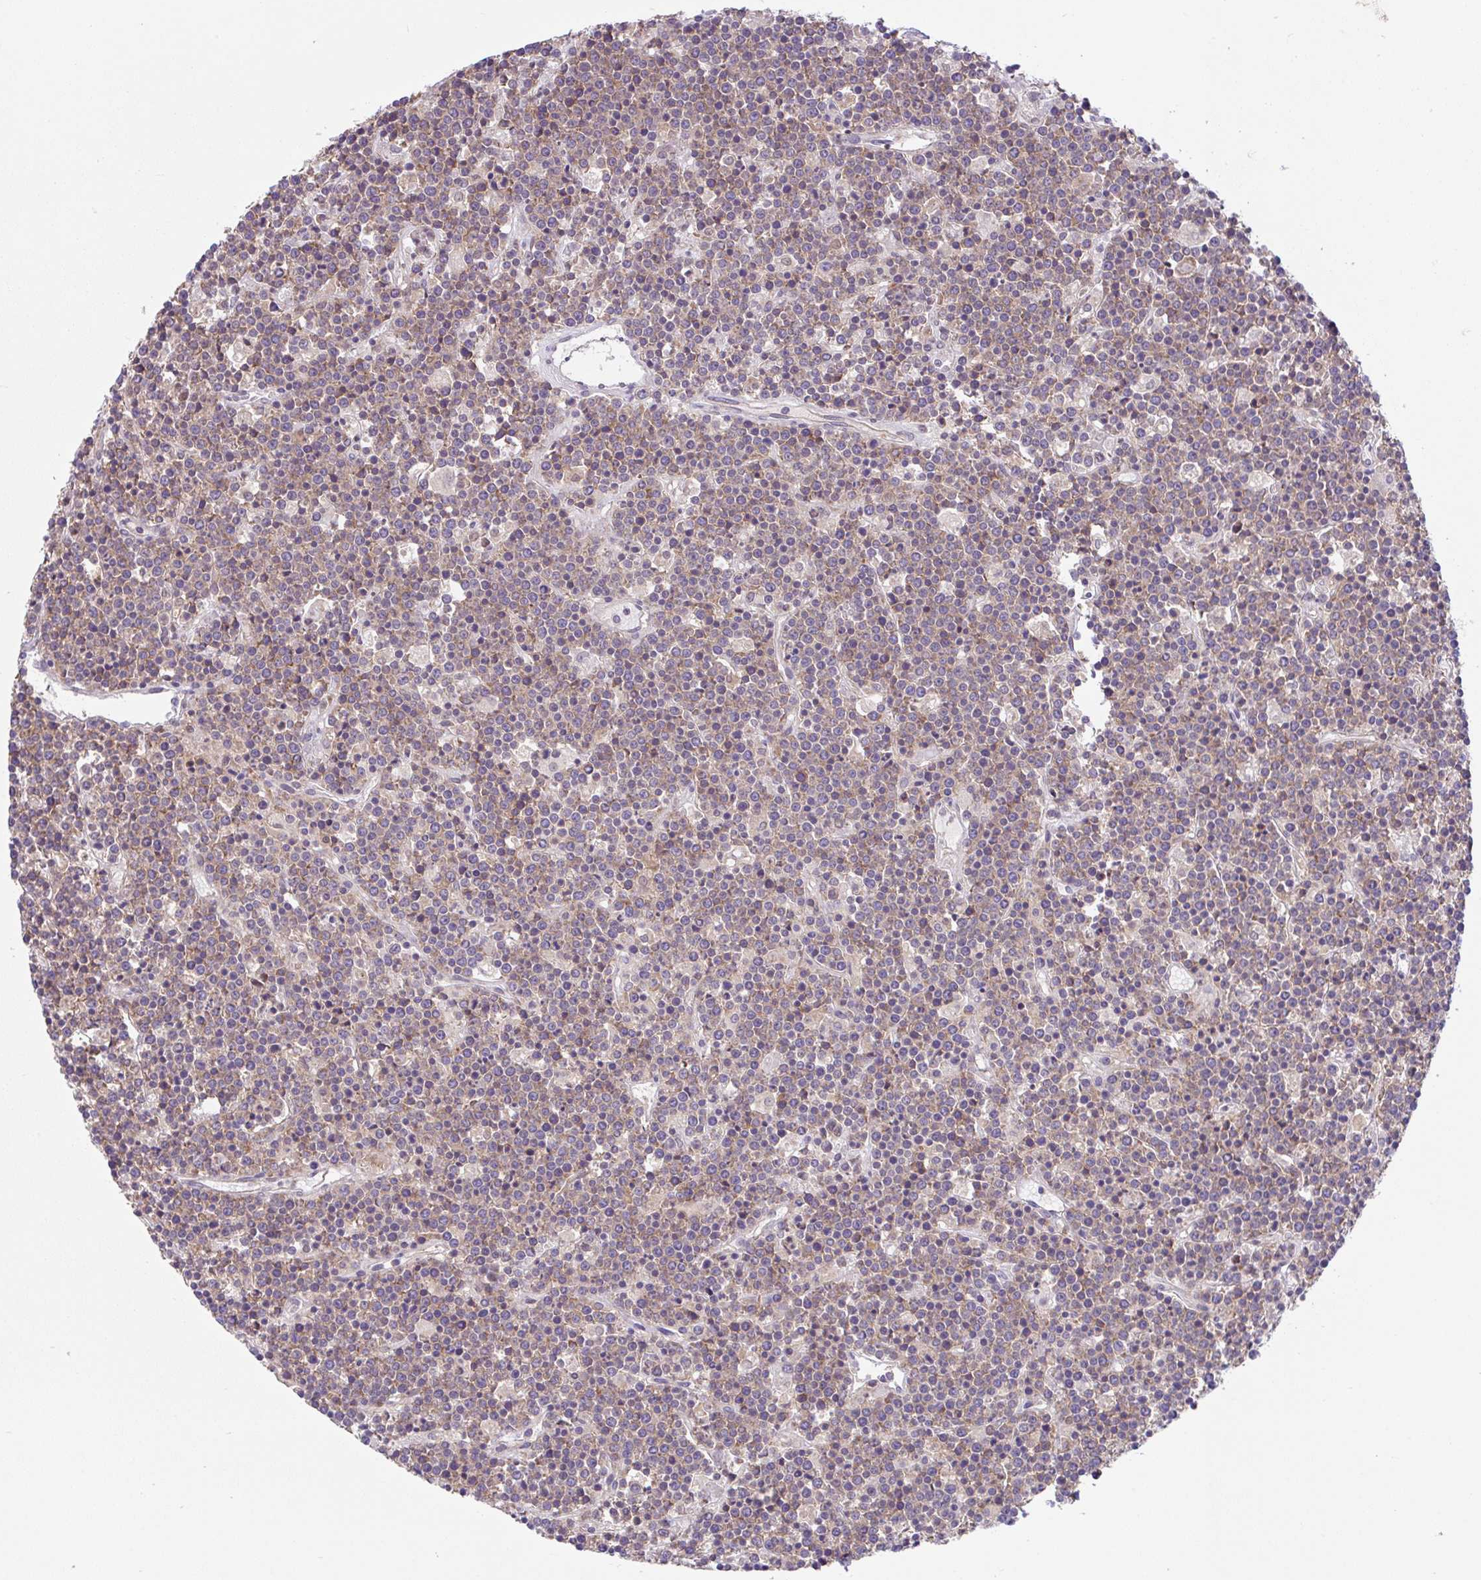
{"staining": {"intensity": "weak", "quantity": "25%-75%", "location": "cytoplasmic/membranous"}, "tissue": "lymphoma", "cell_type": "Tumor cells", "image_type": "cancer", "snomed": [{"axis": "morphology", "description": "Malignant lymphoma, non-Hodgkin's type, High grade"}, {"axis": "topography", "description": "Ovary"}], "caption": "Immunohistochemistry histopathology image of neoplastic tissue: human malignant lymphoma, non-Hodgkin's type (high-grade) stained using IHC exhibits low levels of weak protein expression localized specifically in the cytoplasmic/membranous of tumor cells, appearing as a cytoplasmic/membranous brown color.", "gene": "RALBP1", "patient": {"sex": "female", "age": 56}}